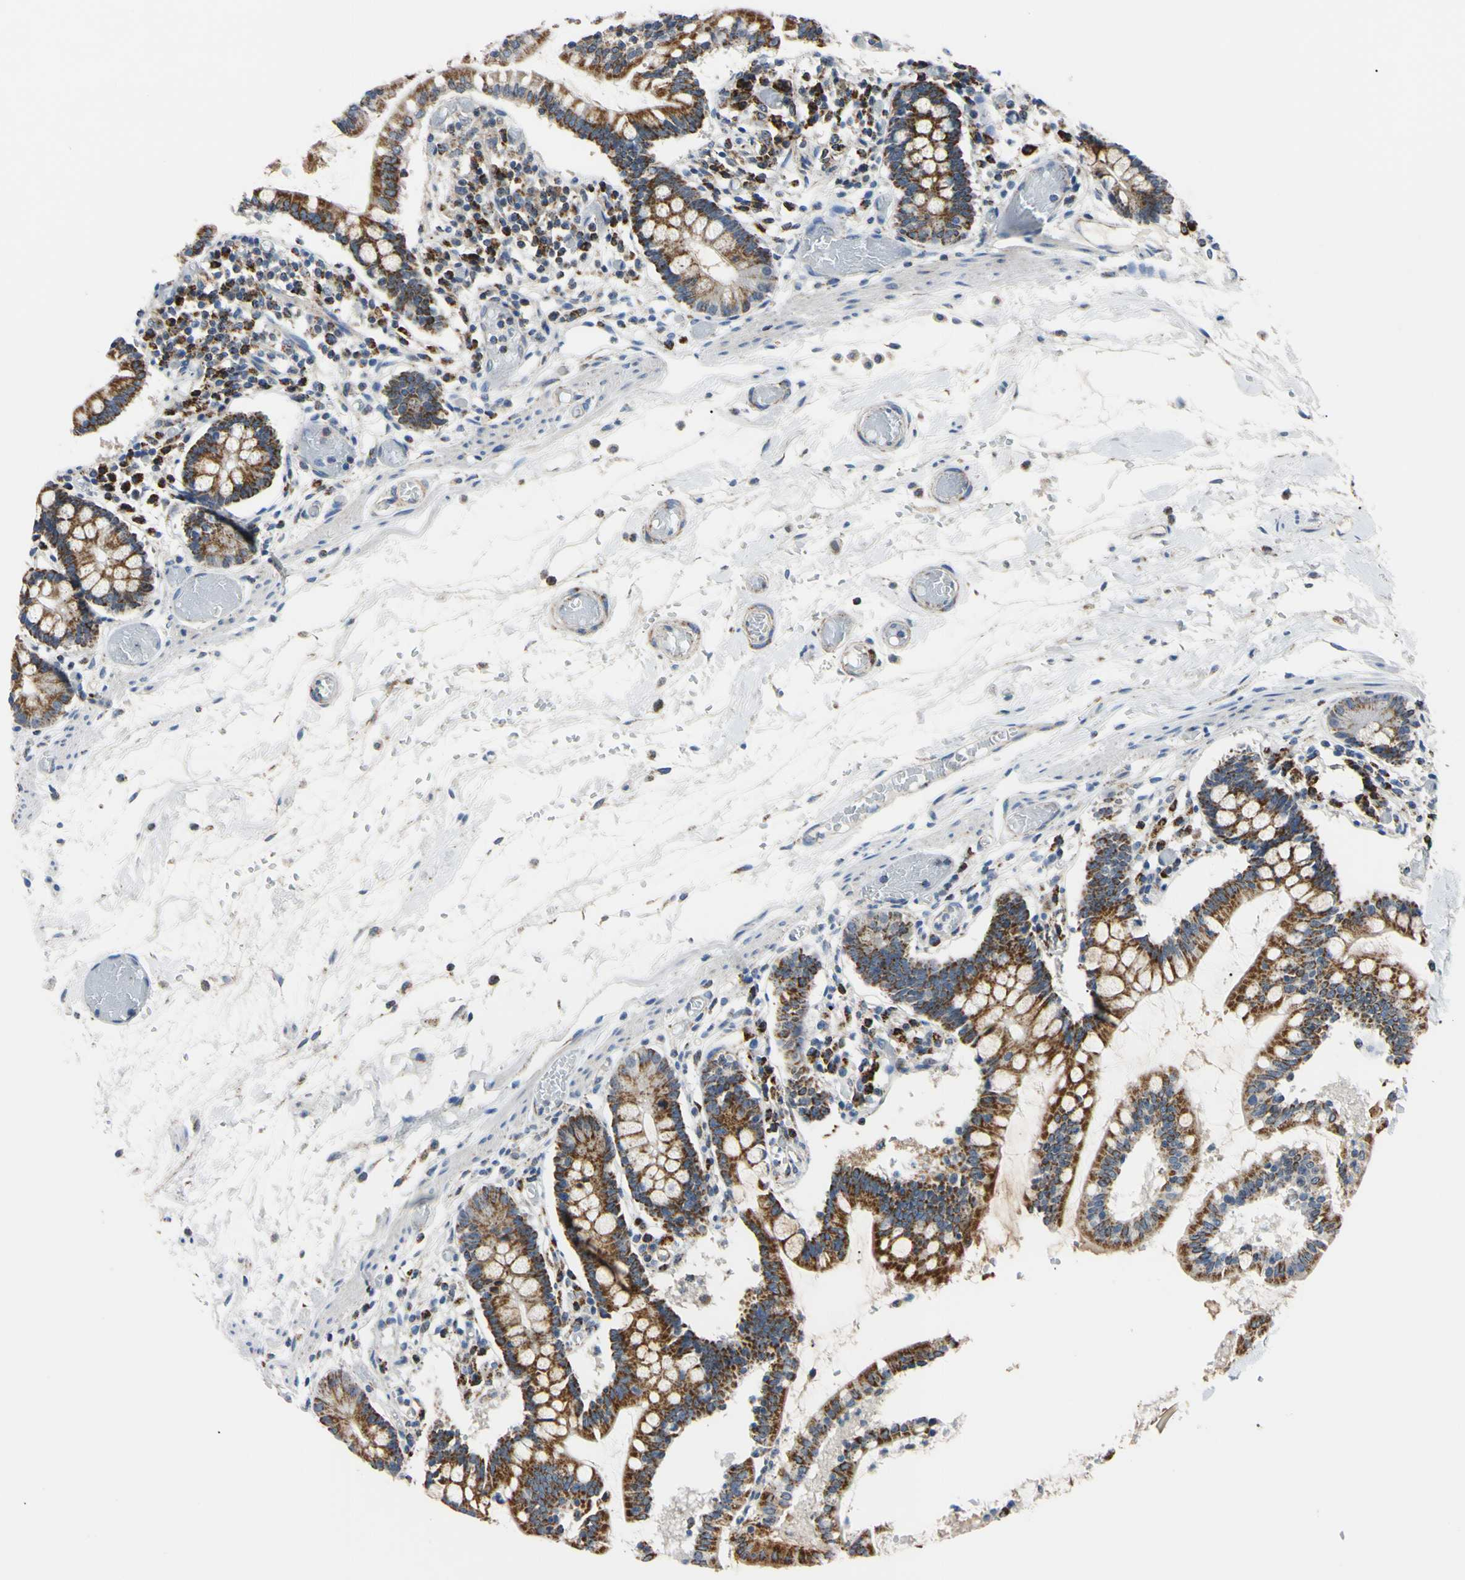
{"staining": {"intensity": "strong", "quantity": ">75%", "location": "cytoplasmic/membranous"}, "tissue": "small intestine", "cell_type": "Glandular cells", "image_type": "normal", "snomed": [{"axis": "morphology", "description": "Normal tissue, NOS"}, {"axis": "topography", "description": "Small intestine"}], "caption": "This micrograph displays unremarkable small intestine stained with immunohistochemistry to label a protein in brown. The cytoplasmic/membranous of glandular cells show strong positivity for the protein. Nuclei are counter-stained blue.", "gene": "CLPP", "patient": {"sex": "female", "age": 61}}